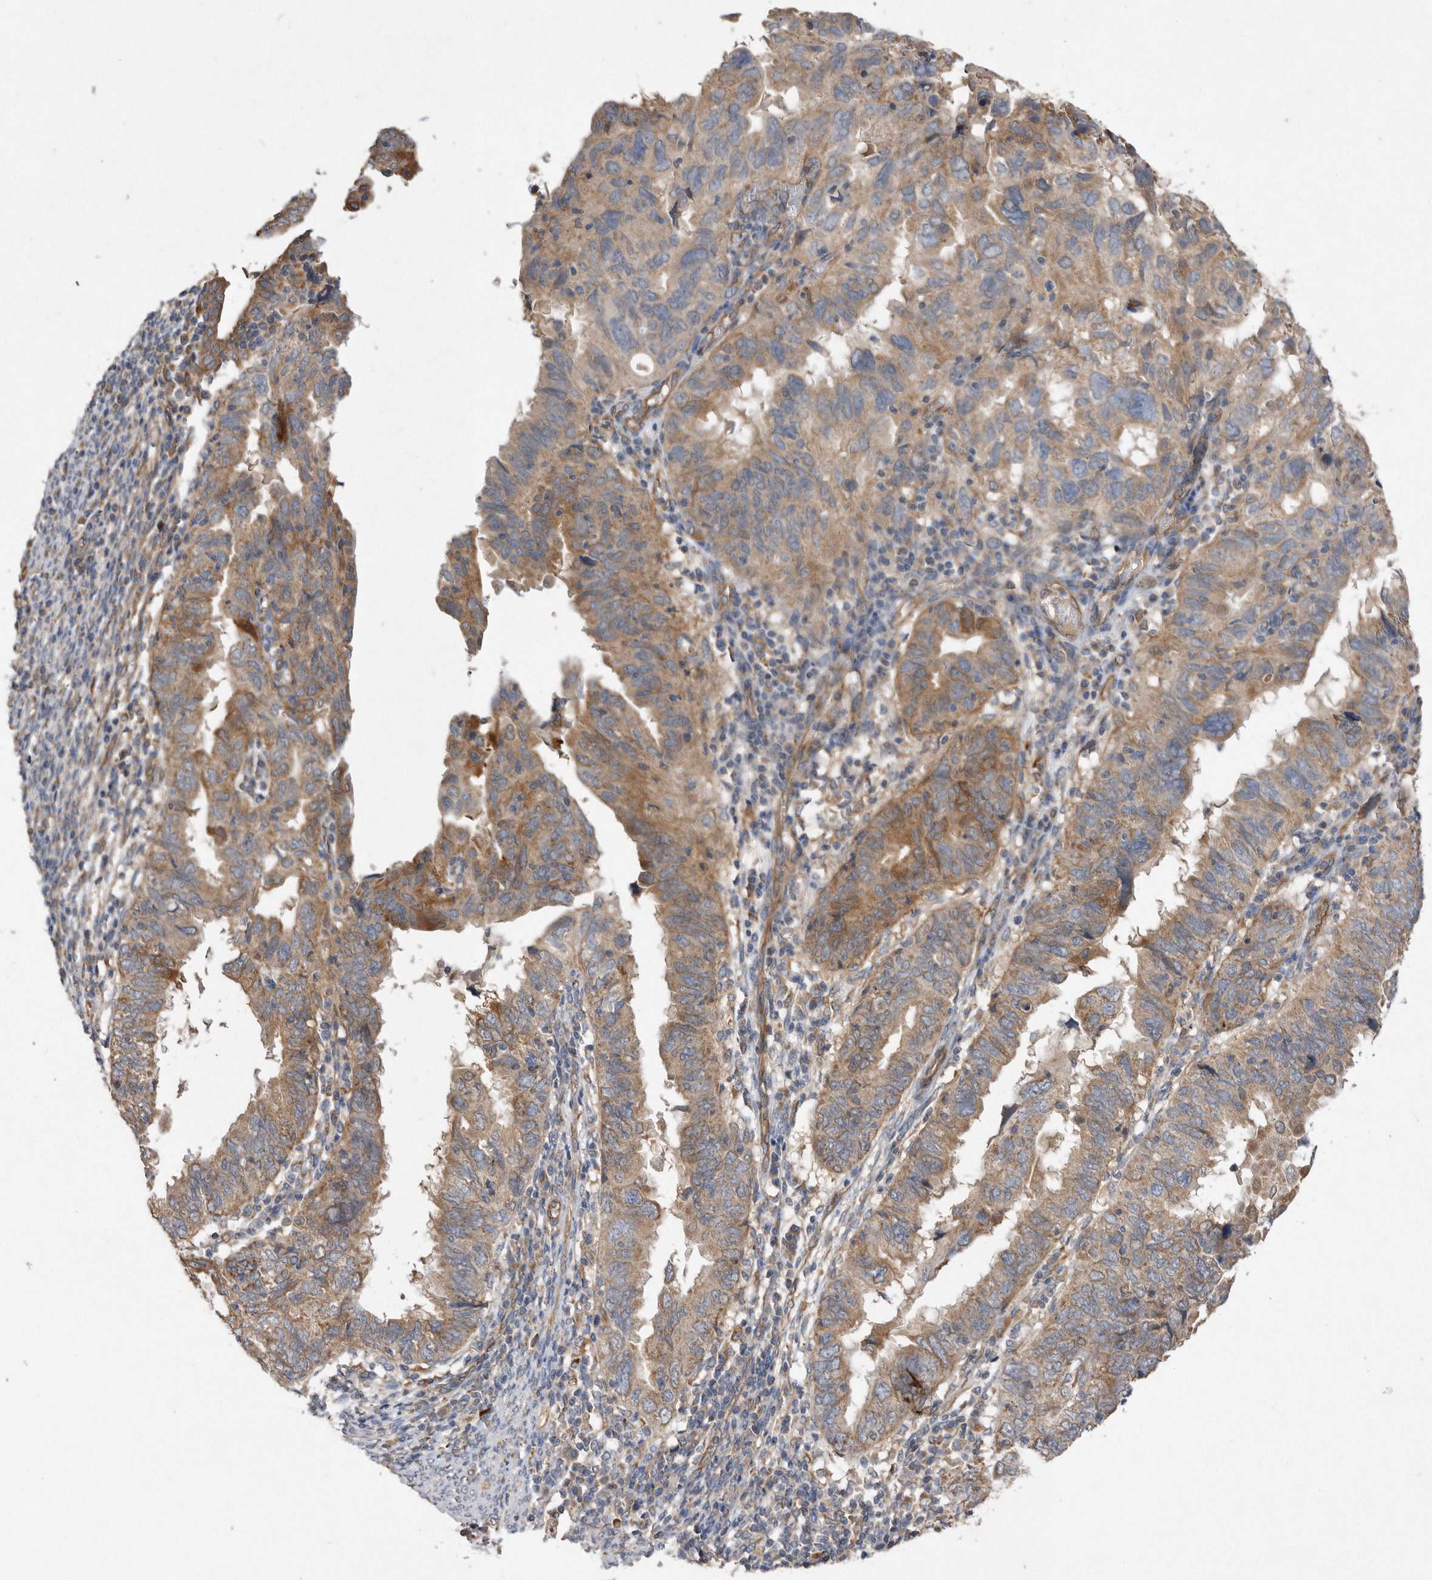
{"staining": {"intensity": "moderate", "quantity": "25%-75%", "location": "cytoplasmic/membranous"}, "tissue": "endometrial cancer", "cell_type": "Tumor cells", "image_type": "cancer", "snomed": [{"axis": "morphology", "description": "Adenocarcinoma, NOS"}, {"axis": "topography", "description": "Uterus"}], "caption": "Immunohistochemical staining of adenocarcinoma (endometrial) displays medium levels of moderate cytoplasmic/membranous staining in approximately 25%-75% of tumor cells. The protein of interest is stained brown, and the nuclei are stained in blue (DAB IHC with brightfield microscopy, high magnification).", "gene": "PON2", "patient": {"sex": "female", "age": 77}}